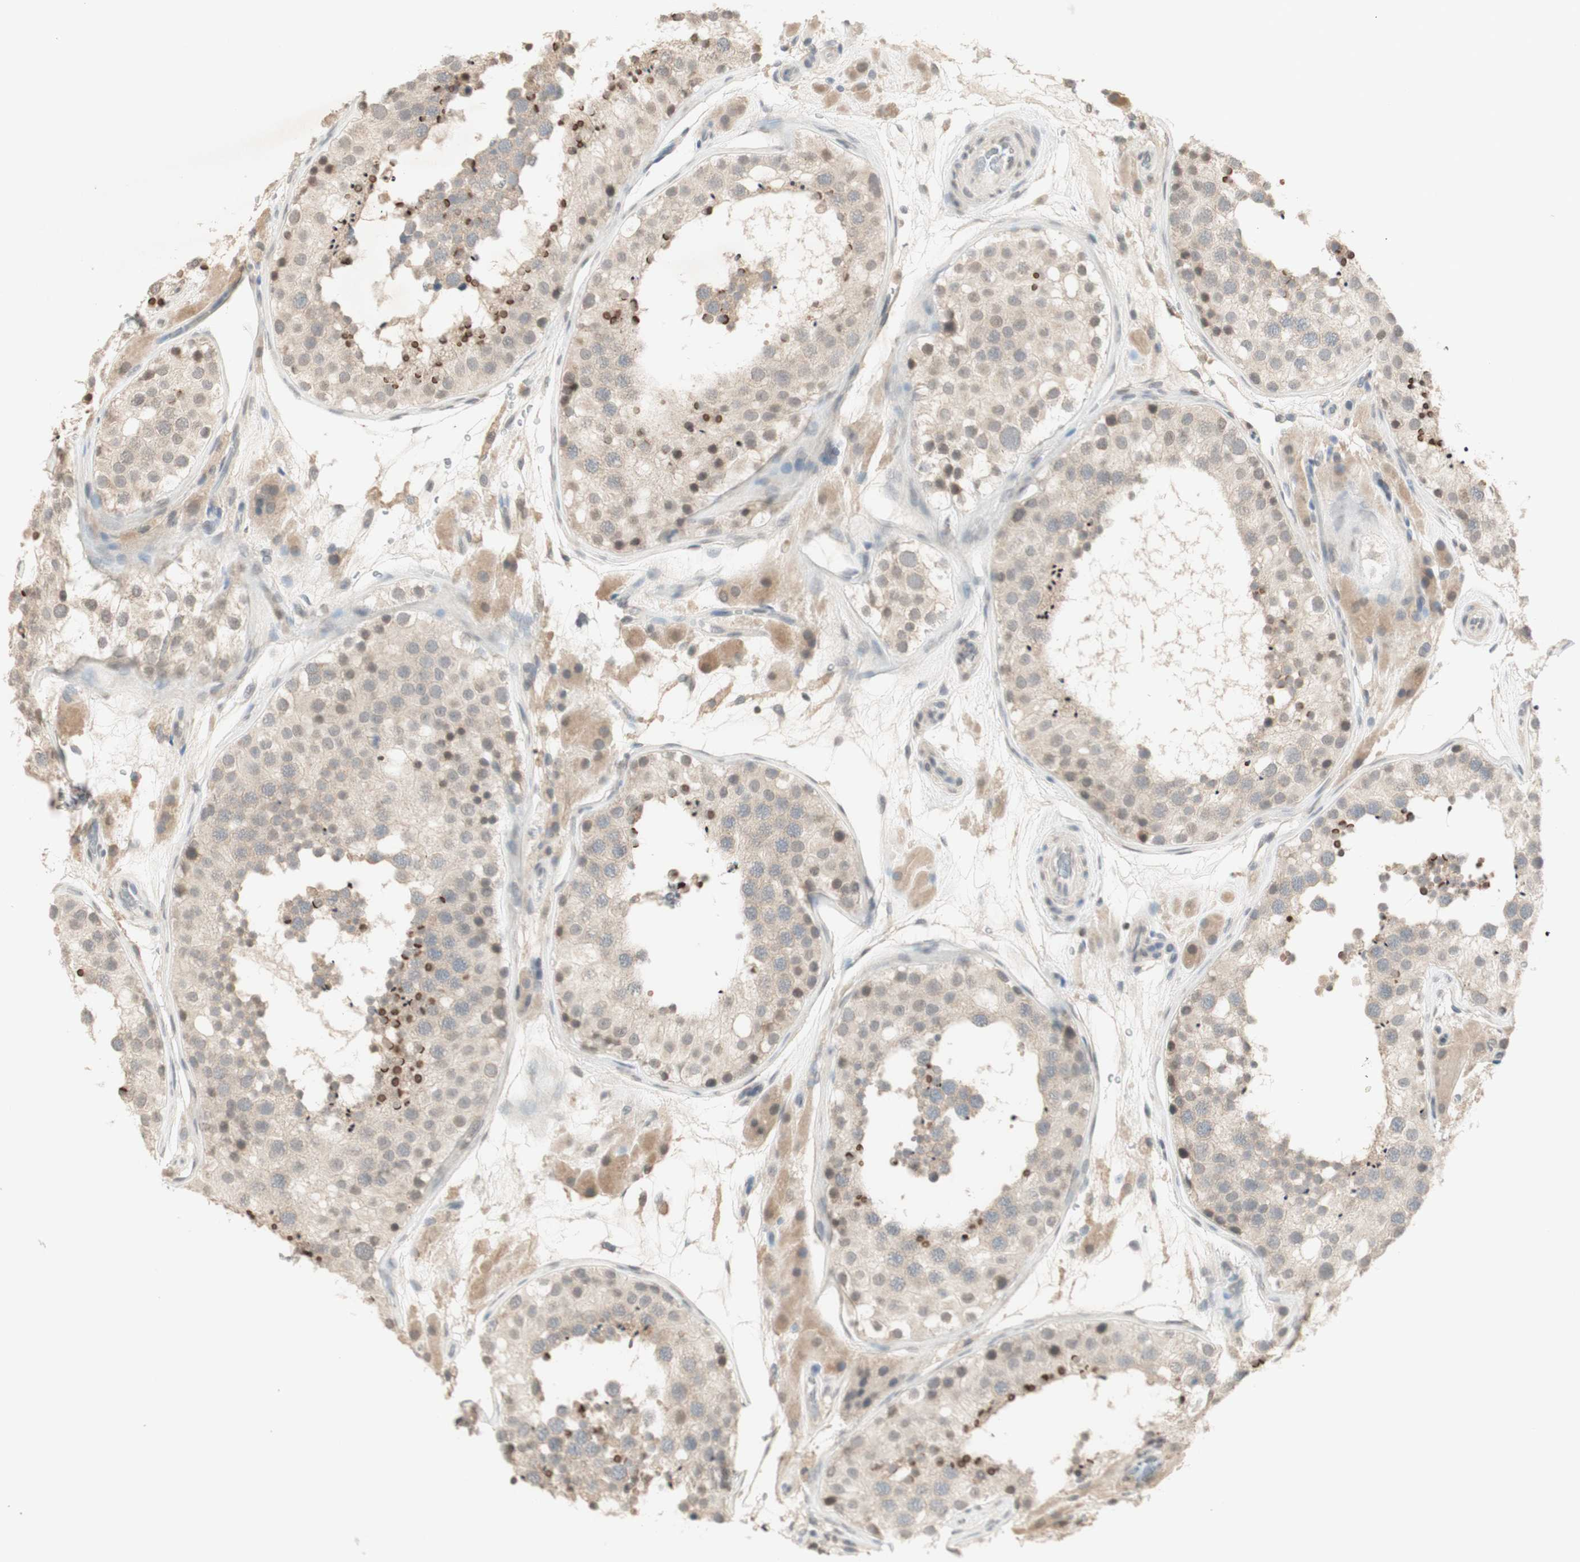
{"staining": {"intensity": "strong", "quantity": "<25%", "location": "cytoplasmic/membranous,nuclear"}, "tissue": "testis", "cell_type": "Cells in seminiferous ducts", "image_type": "normal", "snomed": [{"axis": "morphology", "description": "Normal tissue, NOS"}, {"axis": "topography", "description": "Testis"}], "caption": "Strong cytoplasmic/membranous,nuclear expression is seen in about <25% of cells in seminiferous ducts in normal testis. (brown staining indicates protein expression, while blue staining denotes nuclei).", "gene": "GLI1", "patient": {"sex": "male", "age": 26}}